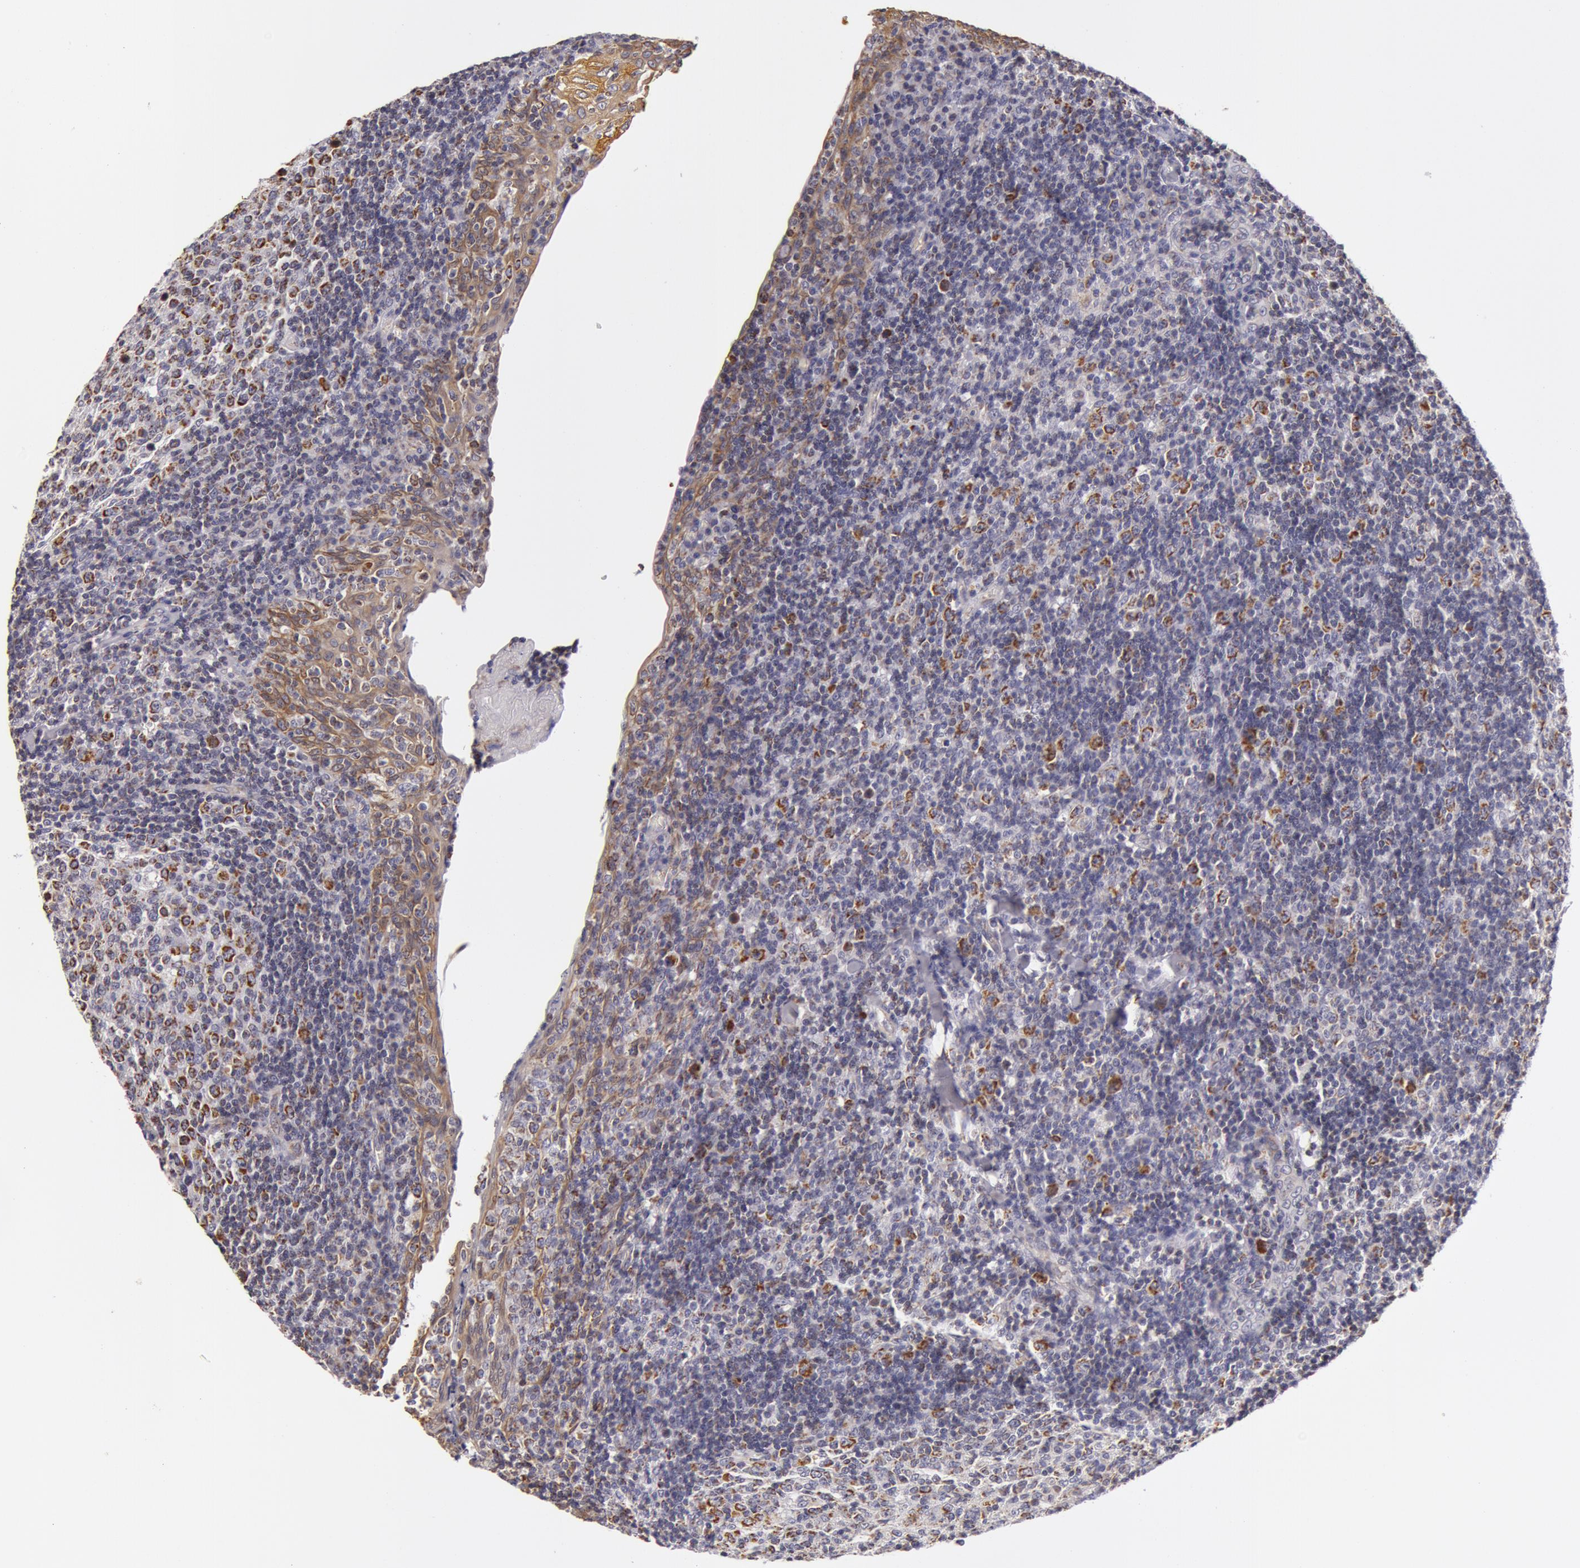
{"staining": {"intensity": "negative", "quantity": "none", "location": "none"}, "tissue": "tonsil", "cell_type": "Germinal center cells", "image_type": "normal", "snomed": [{"axis": "morphology", "description": "Normal tissue, NOS"}, {"axis": "topography", "description": "Tonsil"}], "caption": "The immunohistochemistry (IHC) photomicrograph has no significant positivity in germinal center cells of tonsil. Nuclei are stained in blue.", "gene": "KRT18", "patient": {"sex": "female", "age": 3}}